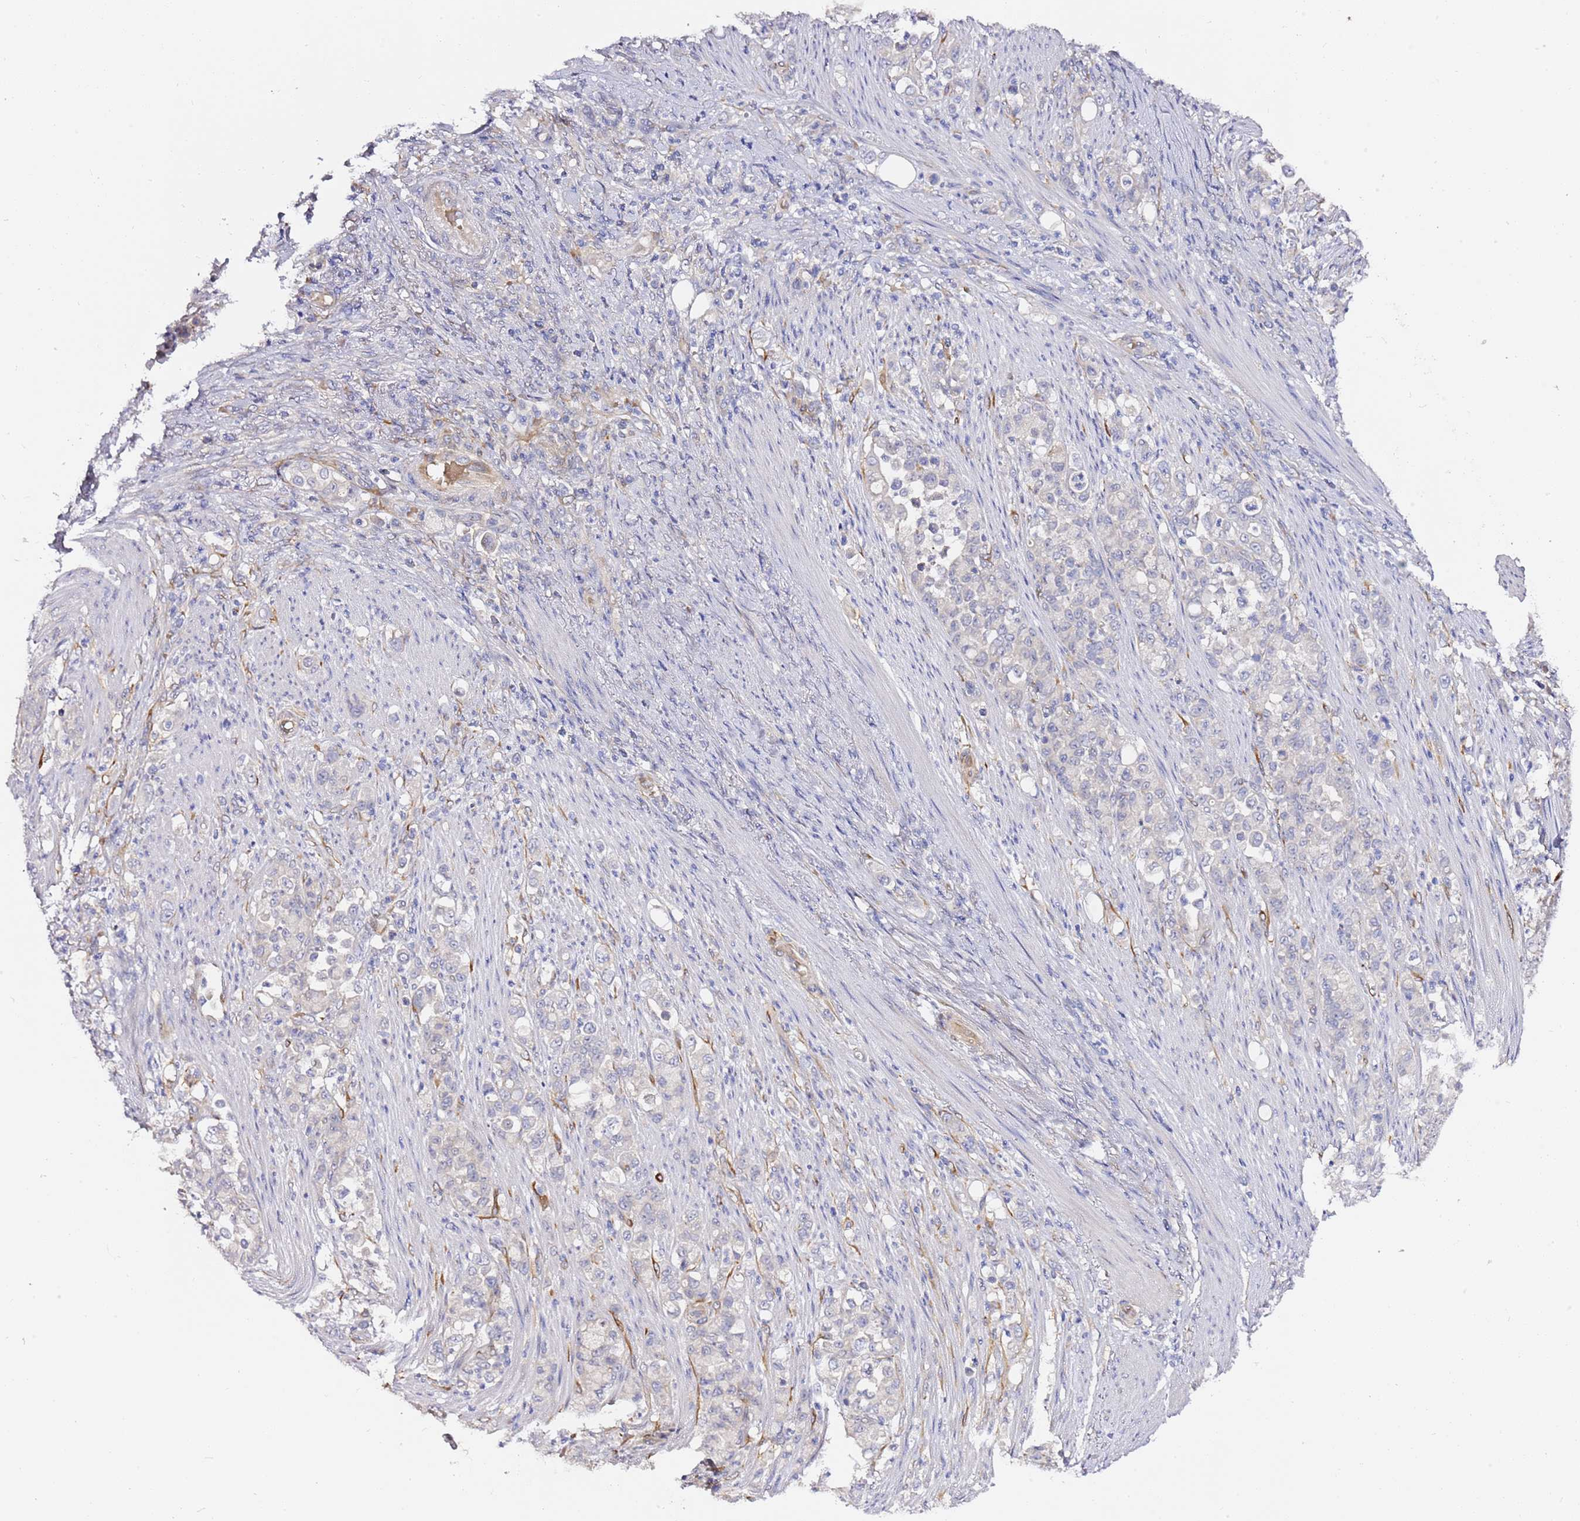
{"staining": {"intensity": "negative", "quantity": "none", "location": "none"}, "tissue": "stomach cancer", "cell_type": "Tumor cells", "image_type": "cancer", "snomed": [{"axis": "morphology", "description": "Normal tissue, NOS"}, {"axis": "morphology", "description": "Adenocarcinoma, NOS"}, {"axis": "topography", "description": "Stomach"}], "caption": "The histopathology image displays no staining of tumor cells in stomach adenocarcinoma.", "gene": "RFK", "patient": {"sex": "female", "age": 79}}